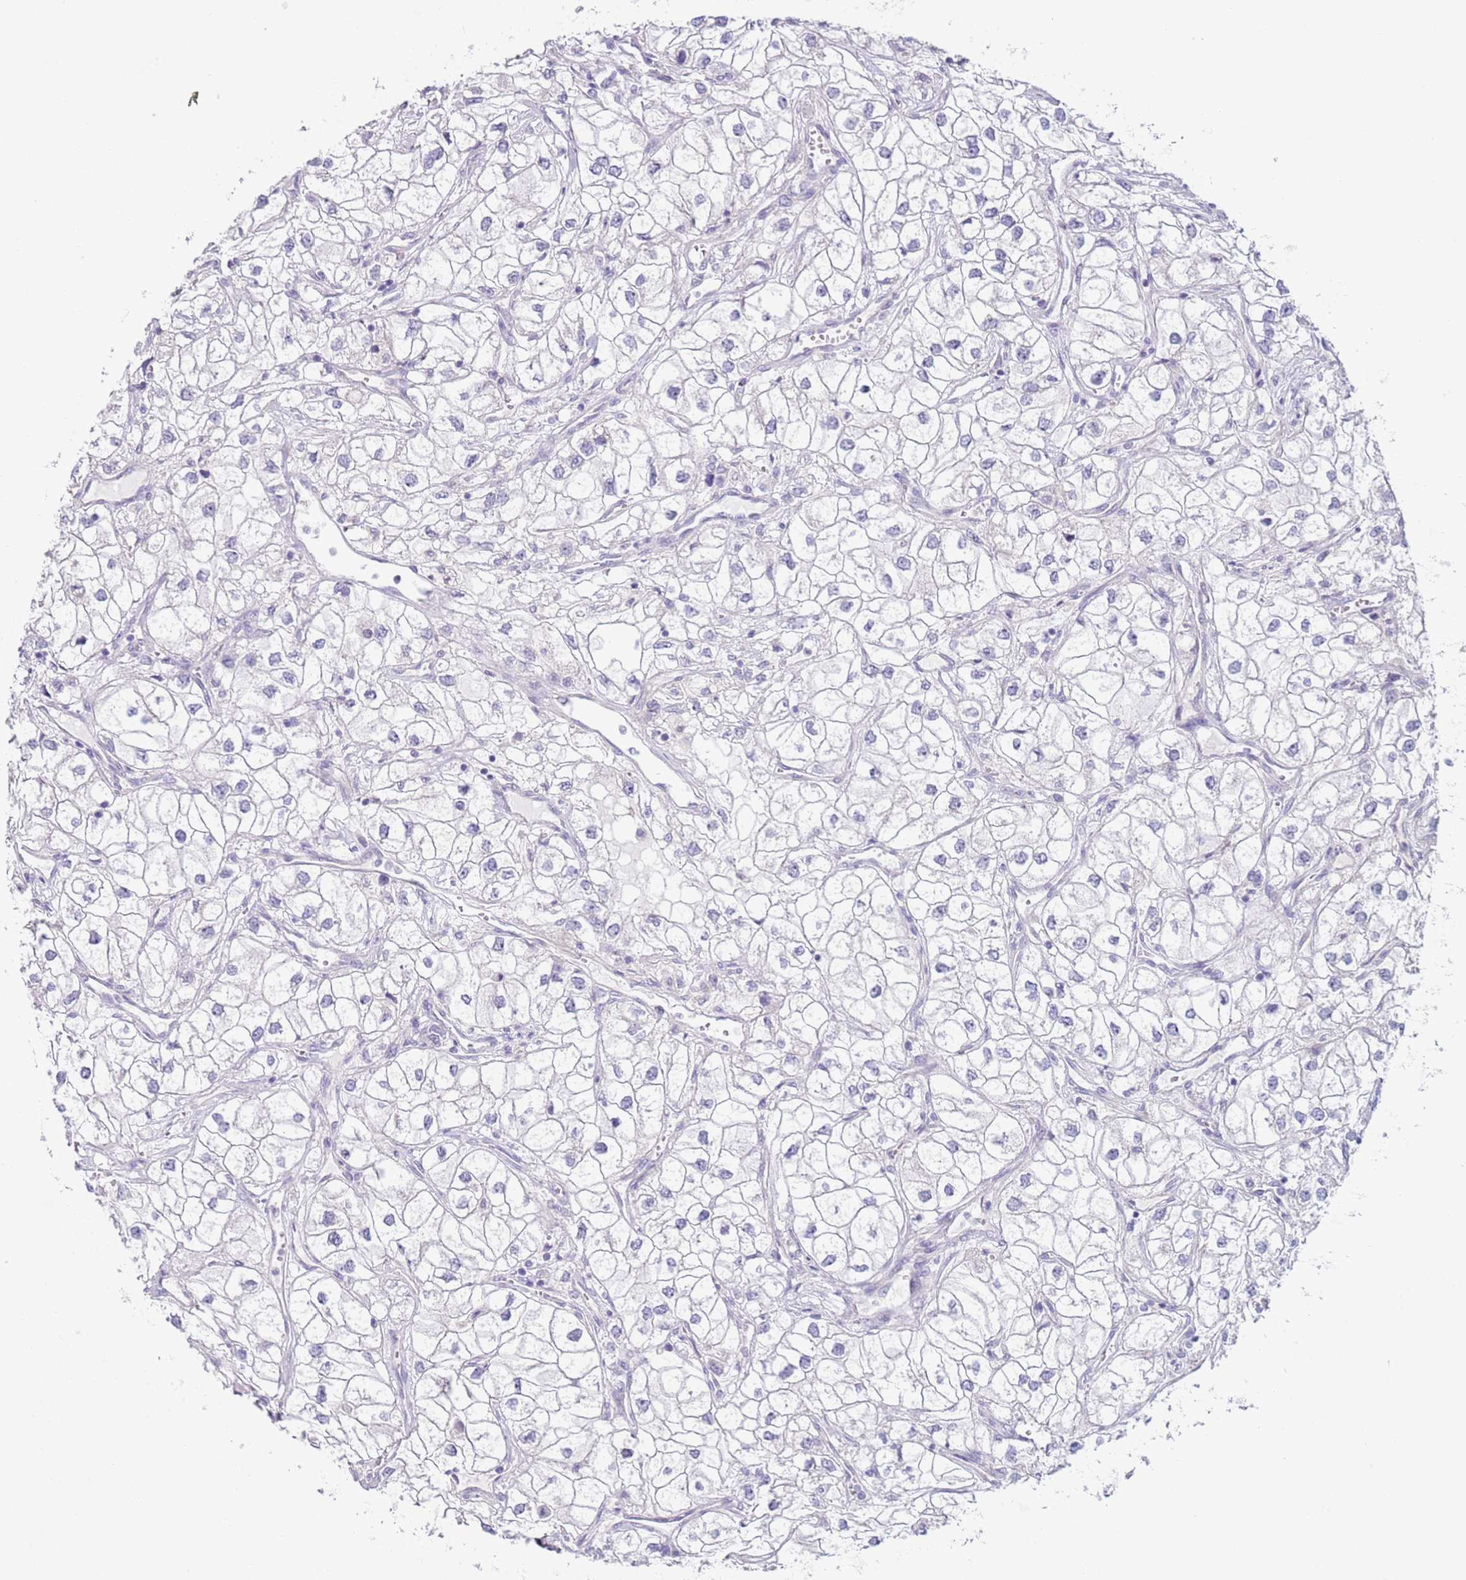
{"staining": {"intensity": "negative", "quantity": "none", "location": "none"}, "tissue": "renal cancer", "cell_type": "Tumor cells", "image_type": "cancer", "snomed": [{"axis": "morphology", "description": "Adenocarcinoma, NOS"}, {"axis": "topography", "description": "Kidney"}], "caption": "Human adenocarcinoma (renal) stained for a protein using IHC reveals no positivity in tumor cells.", "gene": "NPAP1", "patient": {"sex": "male", "age": 59}}